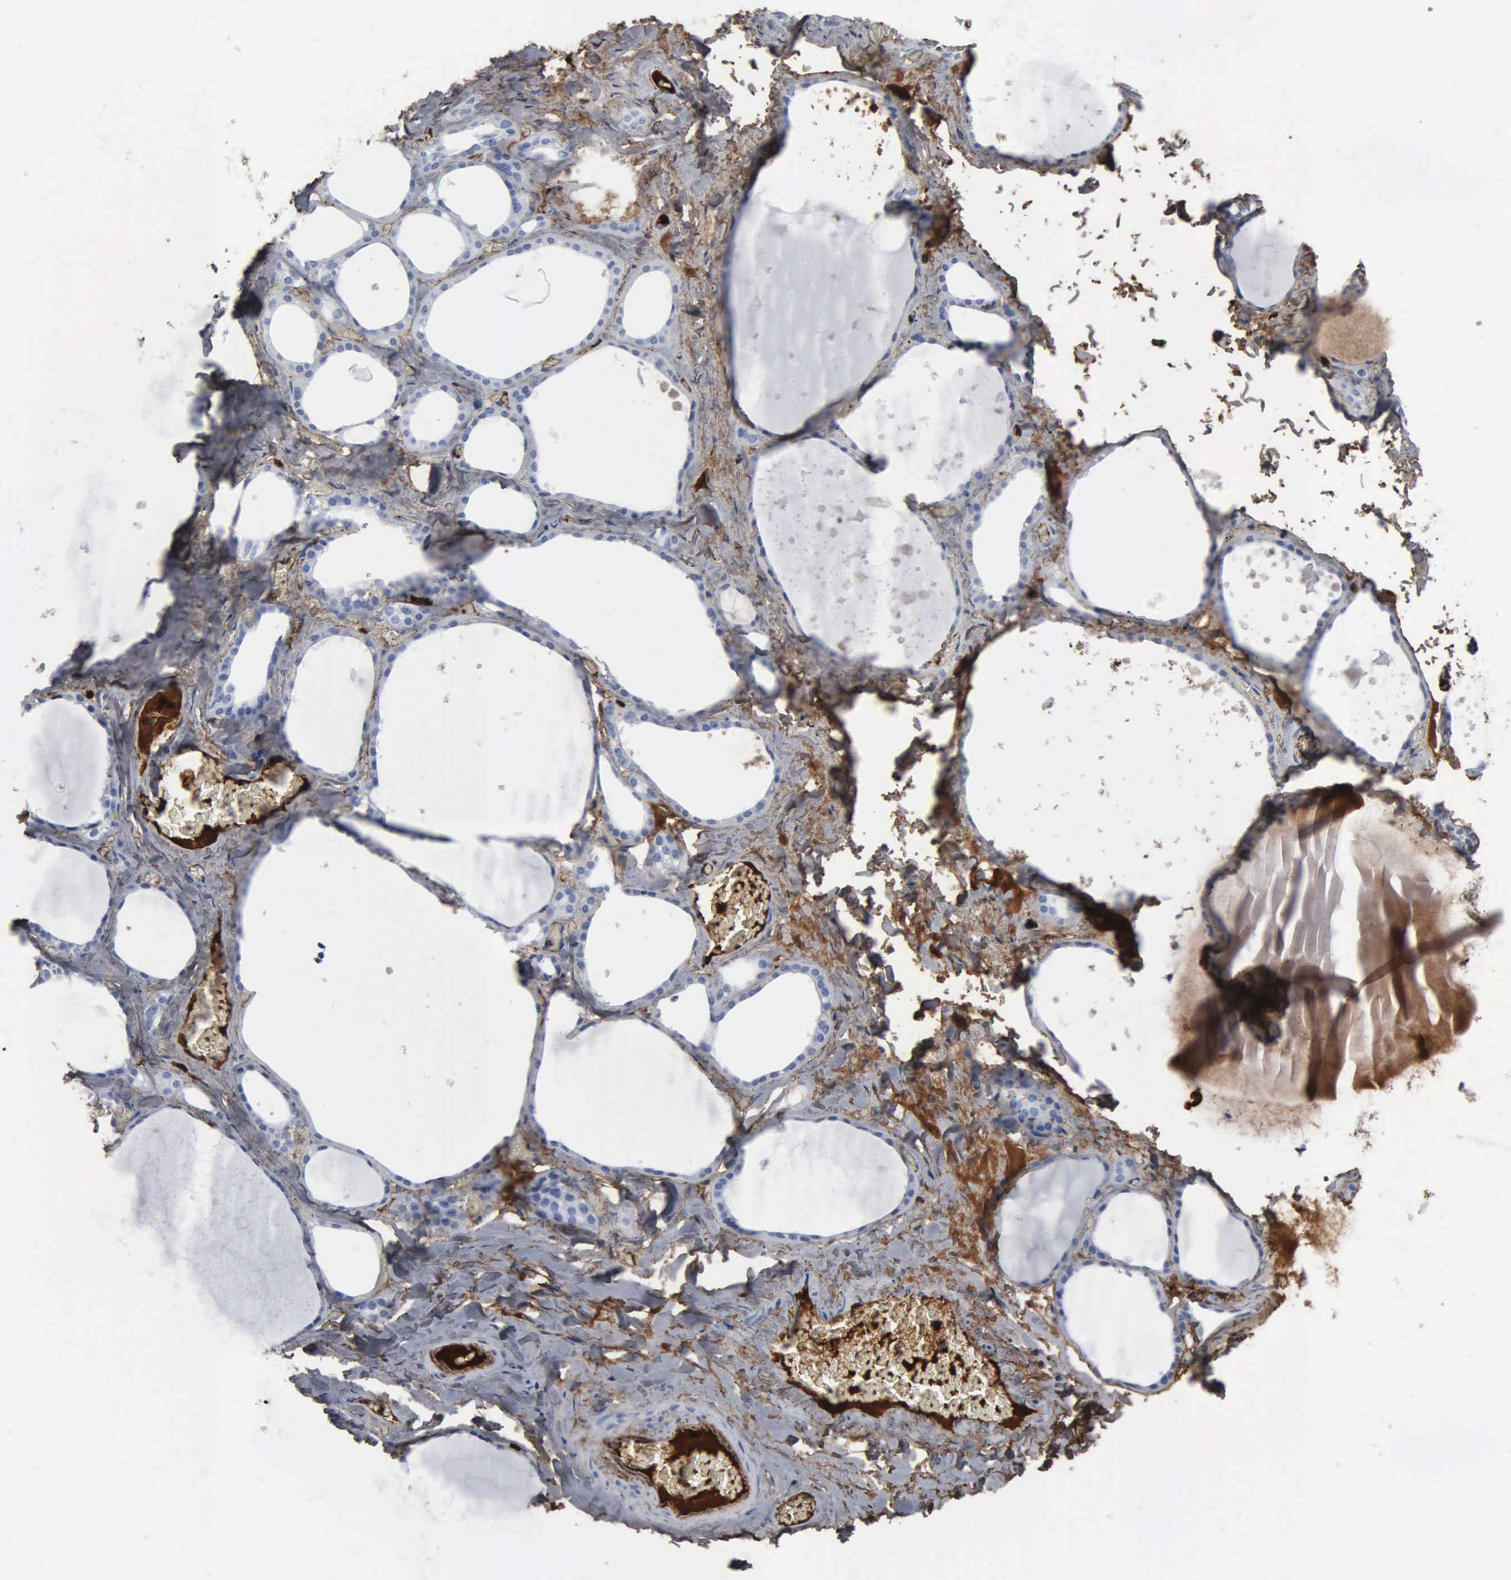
{"staining": {"intensity": "weak", "quantity": "25%-75%", "location": "cytoplasmic/membranous"}, "tissue": "thyroid gland", "cell_type": "Glandular cells", "image_type": "normal", "snomed": [{"axis": "morphology", "description": "Normal tissue, NOS"}, {"axis": "topography", "description": "Thyroid gland"}], "caption": "DAB immunohistochemical staining of normal thyroid gland displays weak cytoplasmic/membranous protein expression in about 25%-75% of glandular cells. (DAB (3,3'-diaminobenzidine) IHC, brown staining for protein, blue staining for nuclei).", "gene": "FN1", "patient": {"sex": "male", "age": 76}}